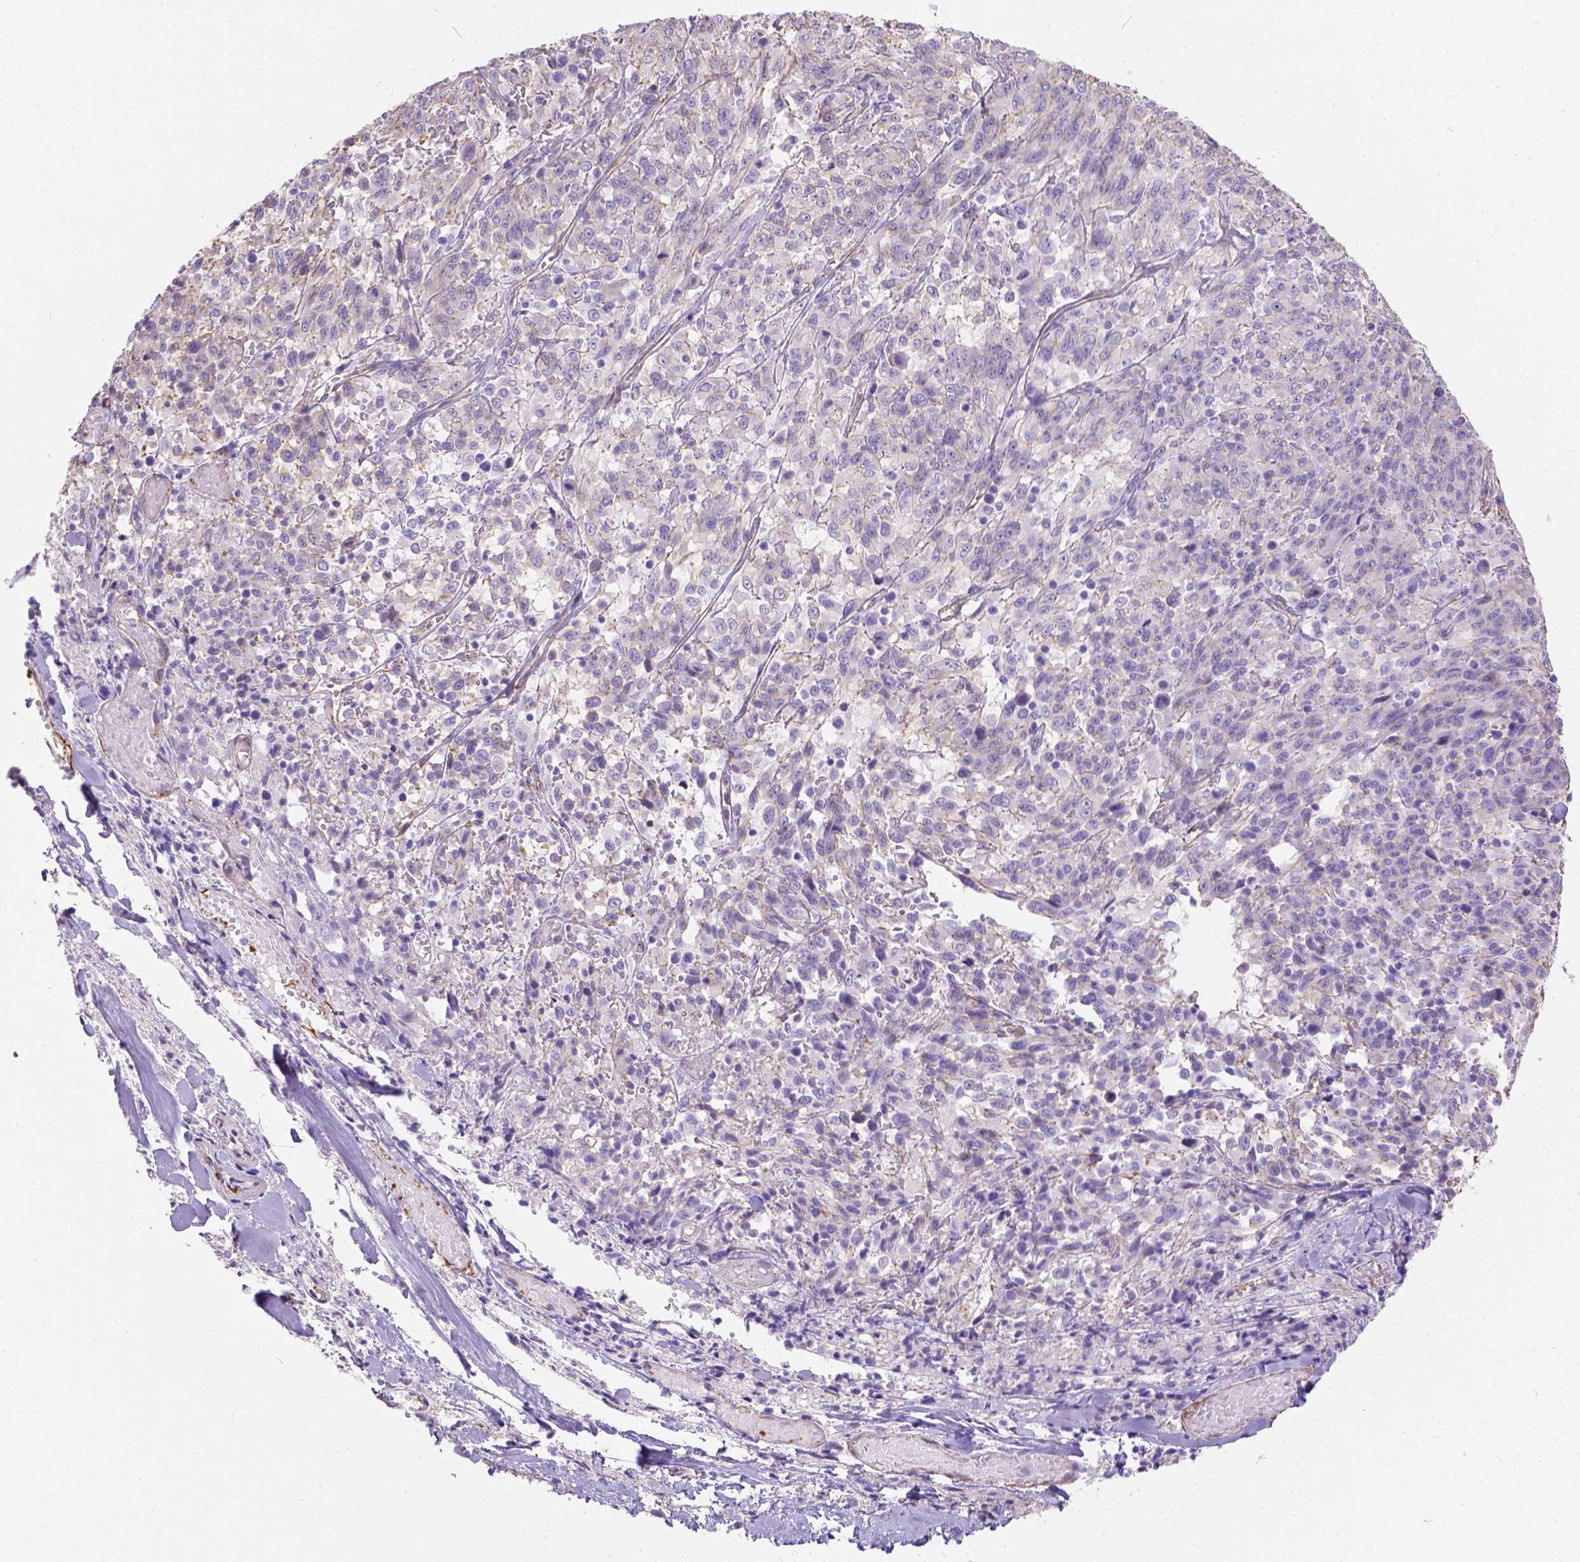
{"staining": {"intensity": "negative", "quantity": "none", "location": "none"}, "tissue": "melanoma", "cell_type": "Tumor cells", "image_type": "cancer", "snomed": [{"axis": "morphology", "description": "Malignant melanoma, NOS"}, {"axis": "topography", "description": "Skin"}], "caption": "The histopathology image reveals no significant expression in tumor cells of malignant melanoma.", "gene": "PHF7", "patient": {"sex": "female", "age": 91}}